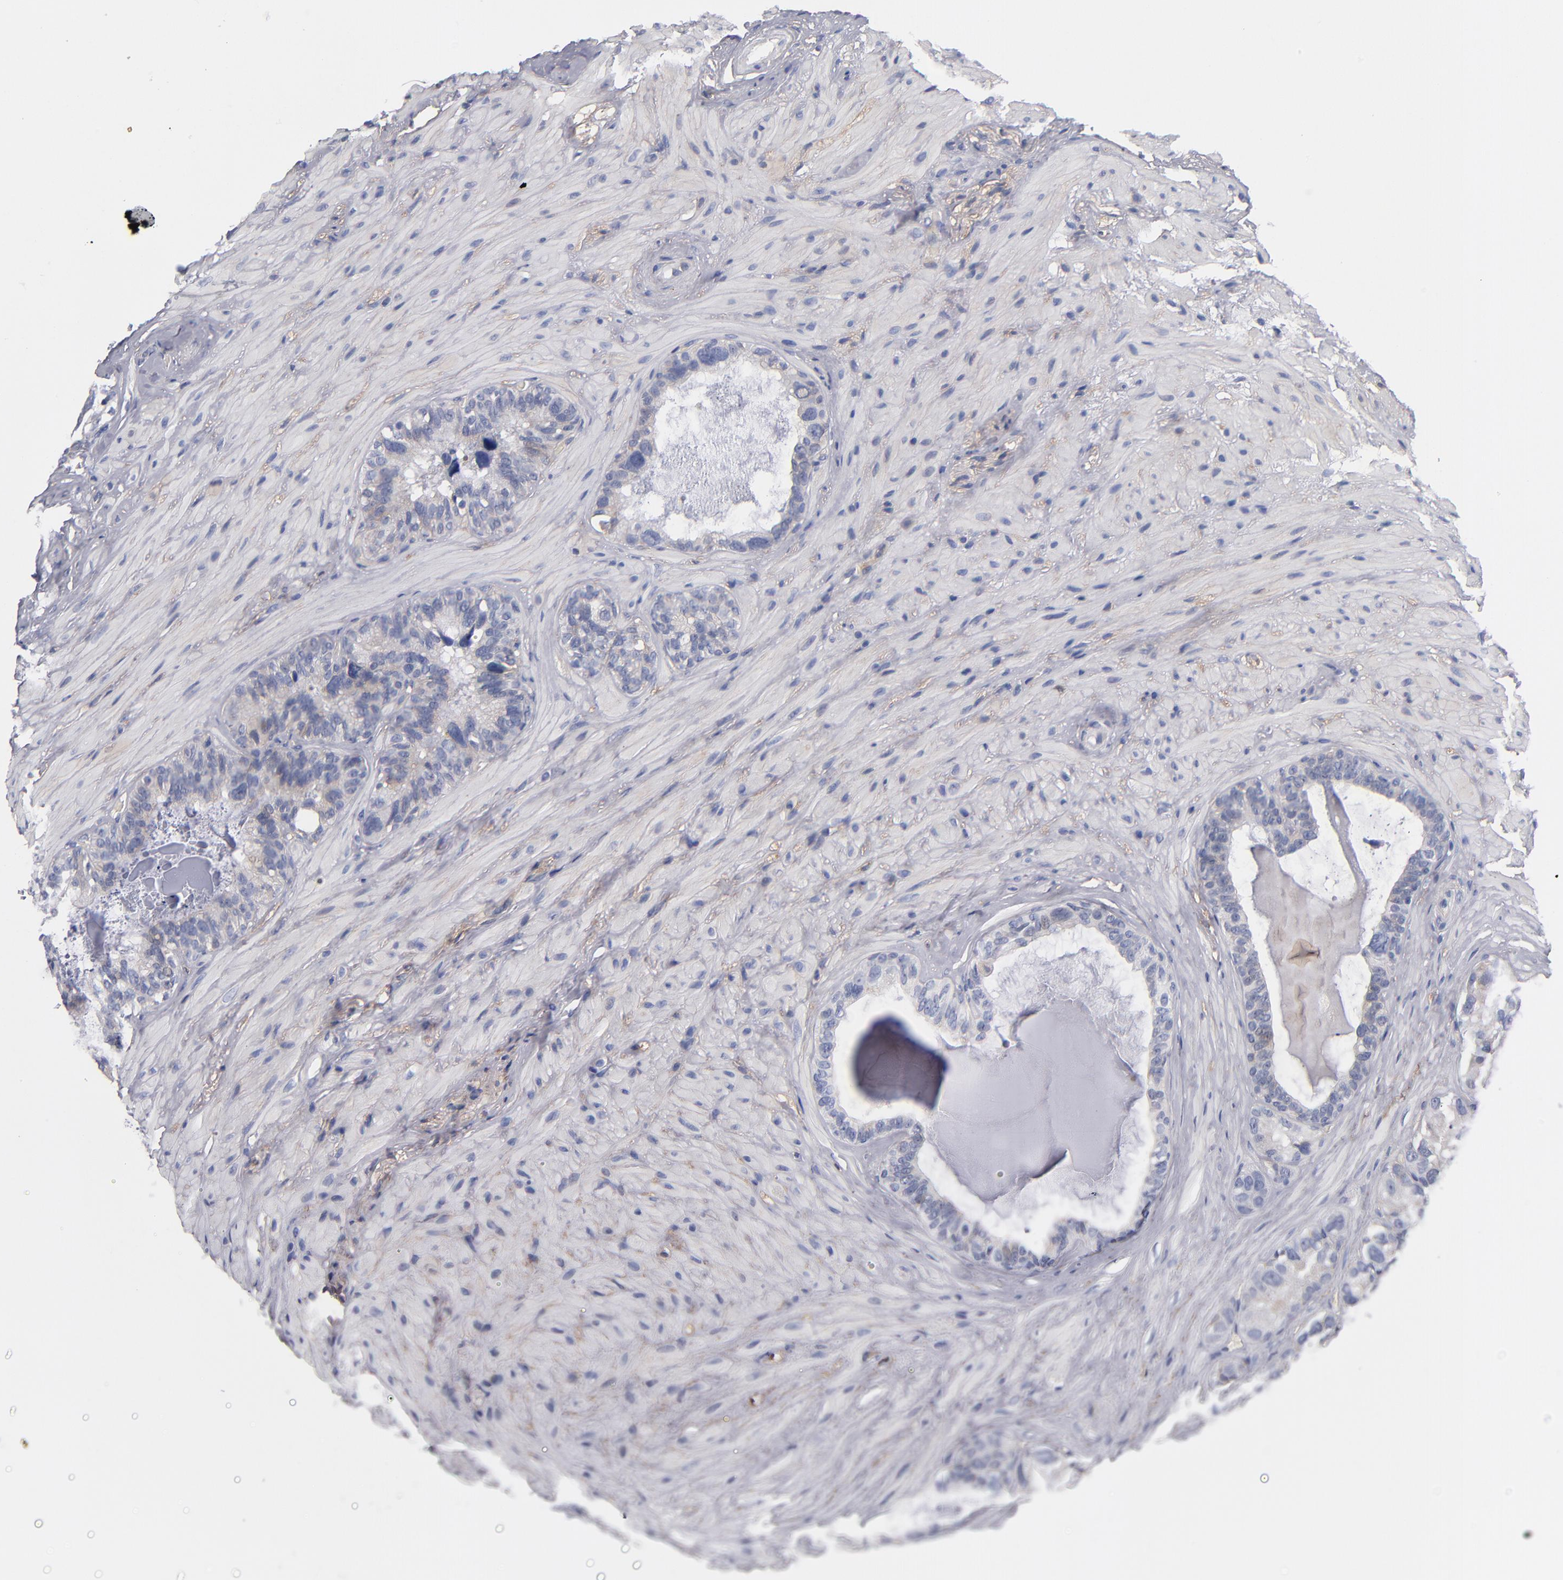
{"staining": {"intensity": "weak", "quantity": "<25%", "location": "cytoplasmic/membranous"}, "tissue": "seminal vesicle", "cell_type": "Glandular cells", "image_type": "normal", "snomed": [{"axis": "morphology", "description": "Normal tissue, NOS"}, {"axis": "topography", "description": "Seminal veicle"}], "caption": "DAB (3,3'-diaminobenzidine) immunohistochemical staining of unremarkable human seminal vesicle displays no significant expression in glandular cells.", "gene": "PLSCR4", "patient": {"sex": "male", "age": 63}}